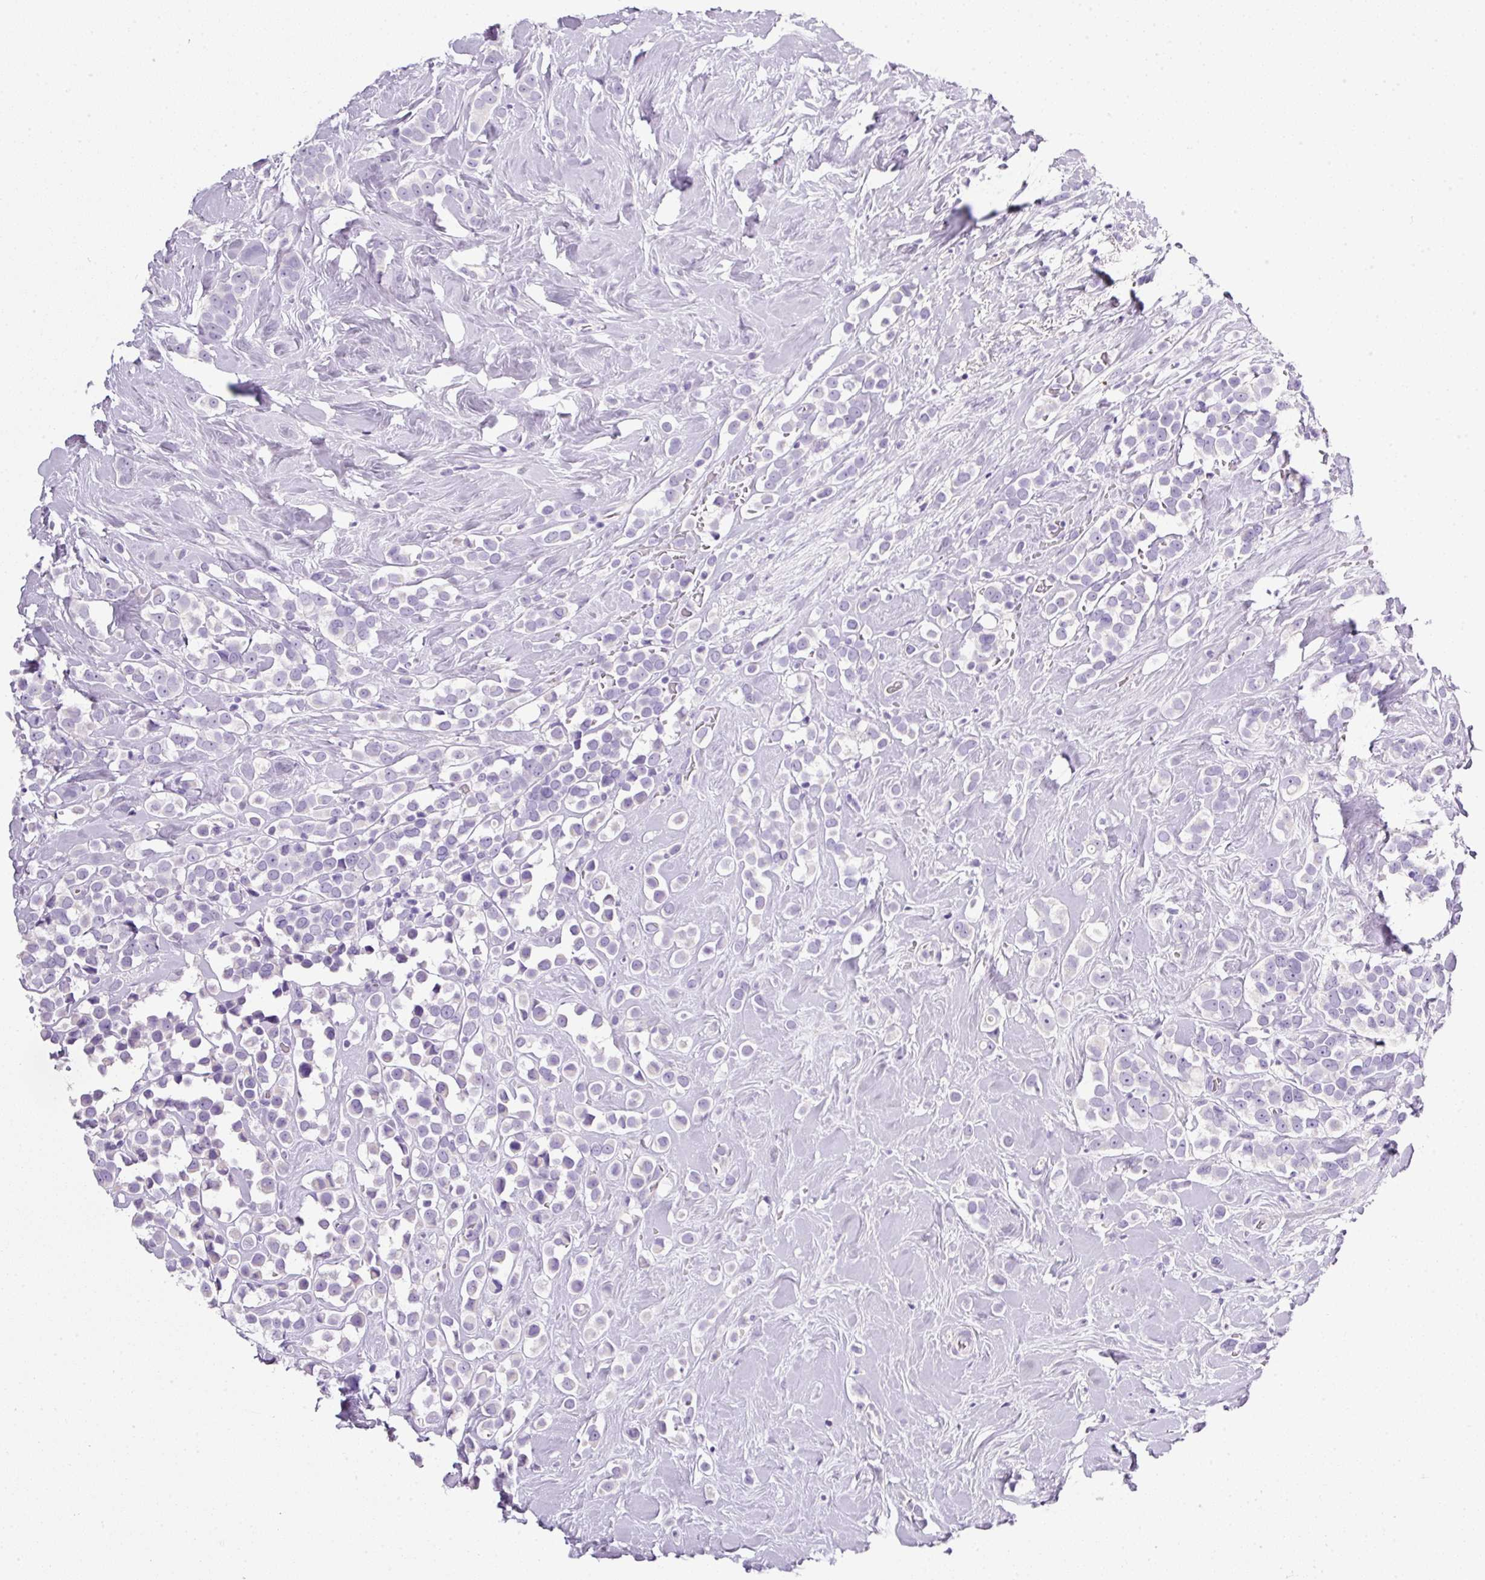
{"staining": {"intensity": "negative", "quantity": "none", "location": "none"}, "tissue": "breast cancer", "cell_type": "Tumor cells", "image_type": "cancer", "snomed": [{"axis": "morphology", "description": "Duct carcinoma"}, {"axis": "topography", "description": "Breast"}], "caption": "A photomicrograph of breast cancer stained for a protein demonstrates no brown staining in tumor cells. Nuclei are stained in blue.", "gene": "BSND", "patient": {"sex": "female", "age": 80}}